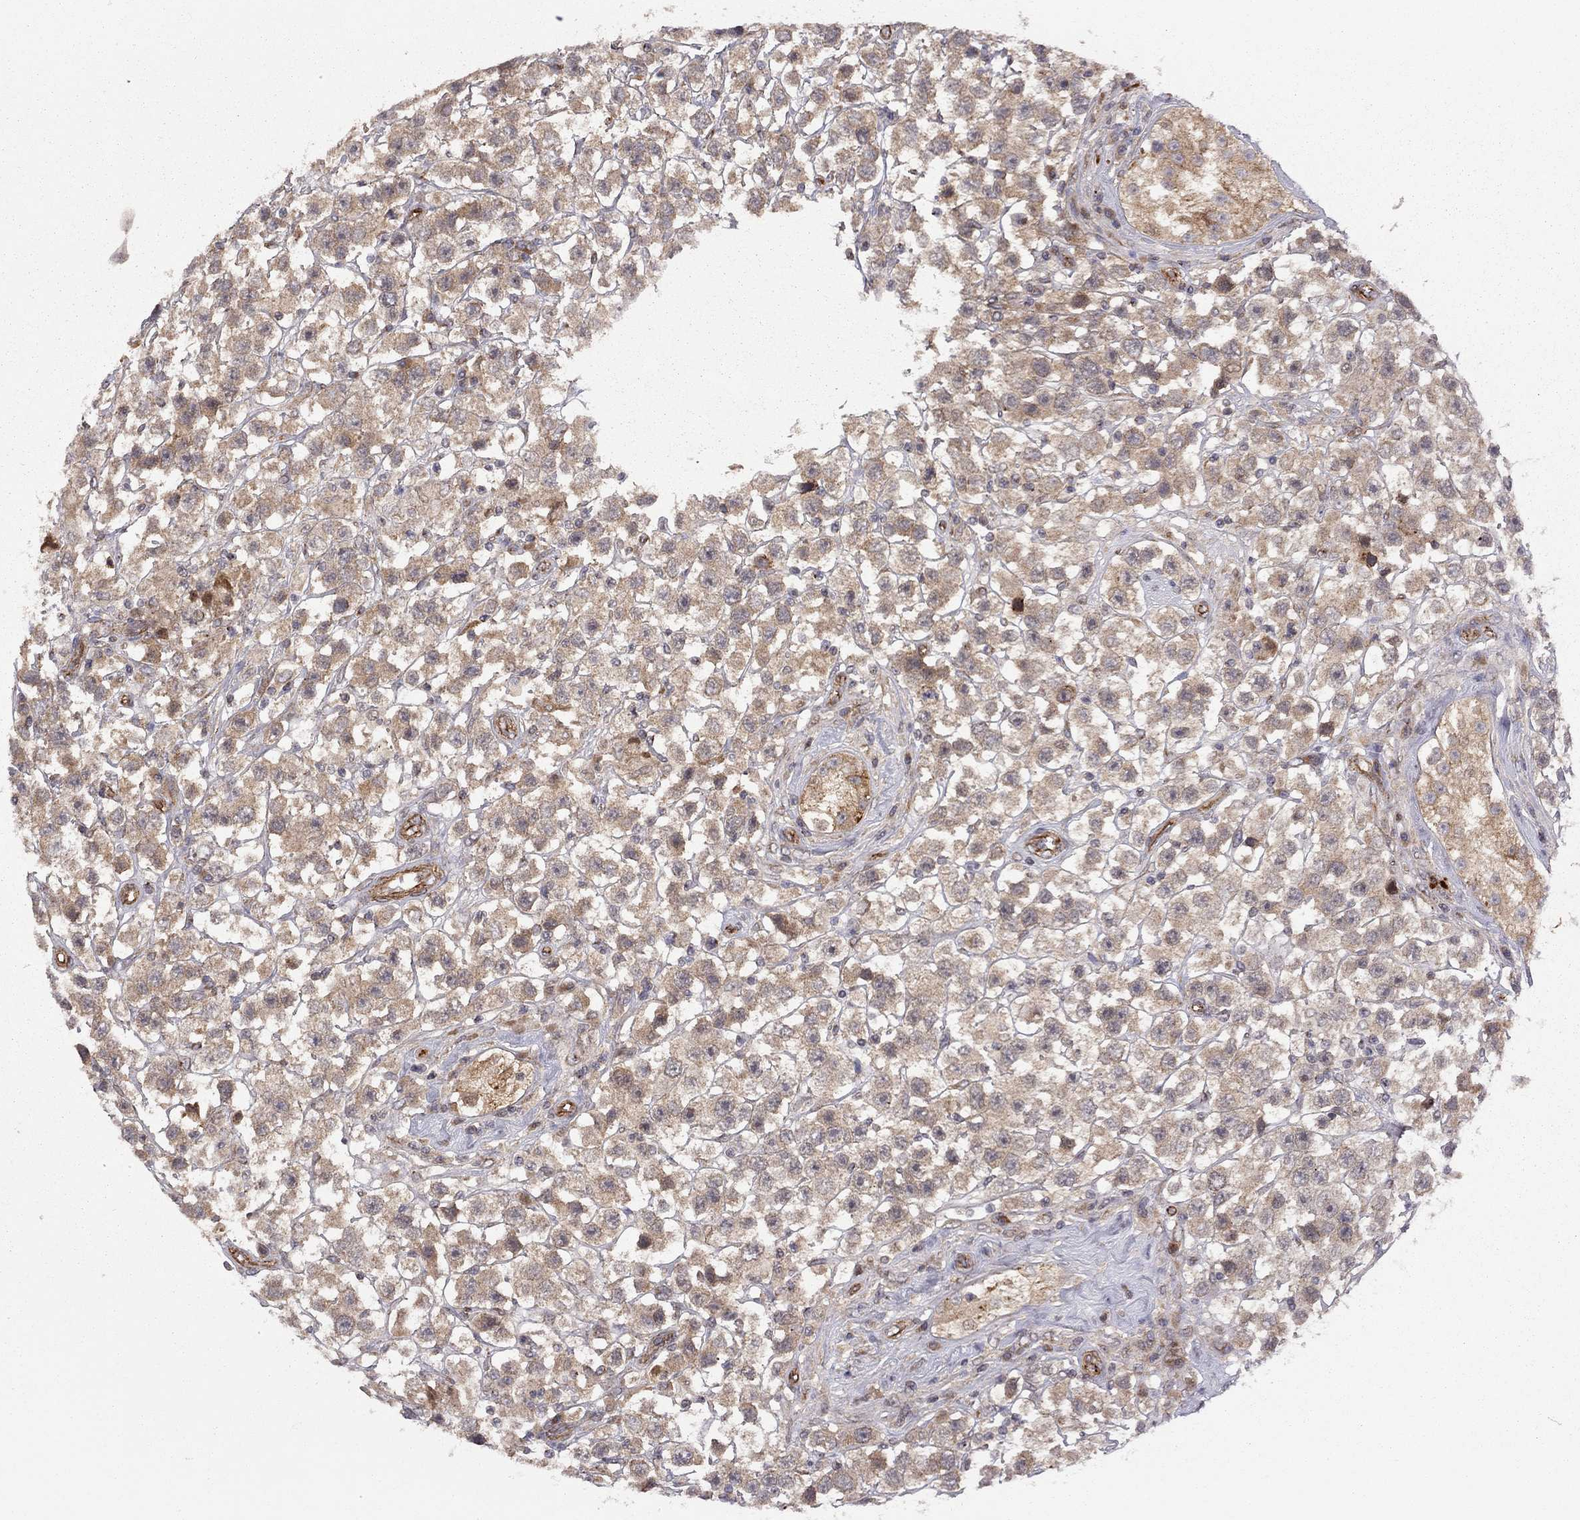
{"staining": {"intensity": "moderate", "quantity": ">75%", "location": "cytoplasmic/membranous"}, "tissue": "testis cancer", "cell_type": "Tumor cells", "image_type": "cancer", "snomed": [{"axis": "morphology", "description": "Seminoma, NOS"}, {"axis": "topography", "description": "Testis"}], "caption": "A brown stain shows moderate cytoplasmic/membranous staining of a protein in human testis seminoma tumor cells. (Brightfield microscopy of DAB IHC at high magnification).", "gene": "EXOC3L2", "patient": {"sex": "male", "age": 45}}